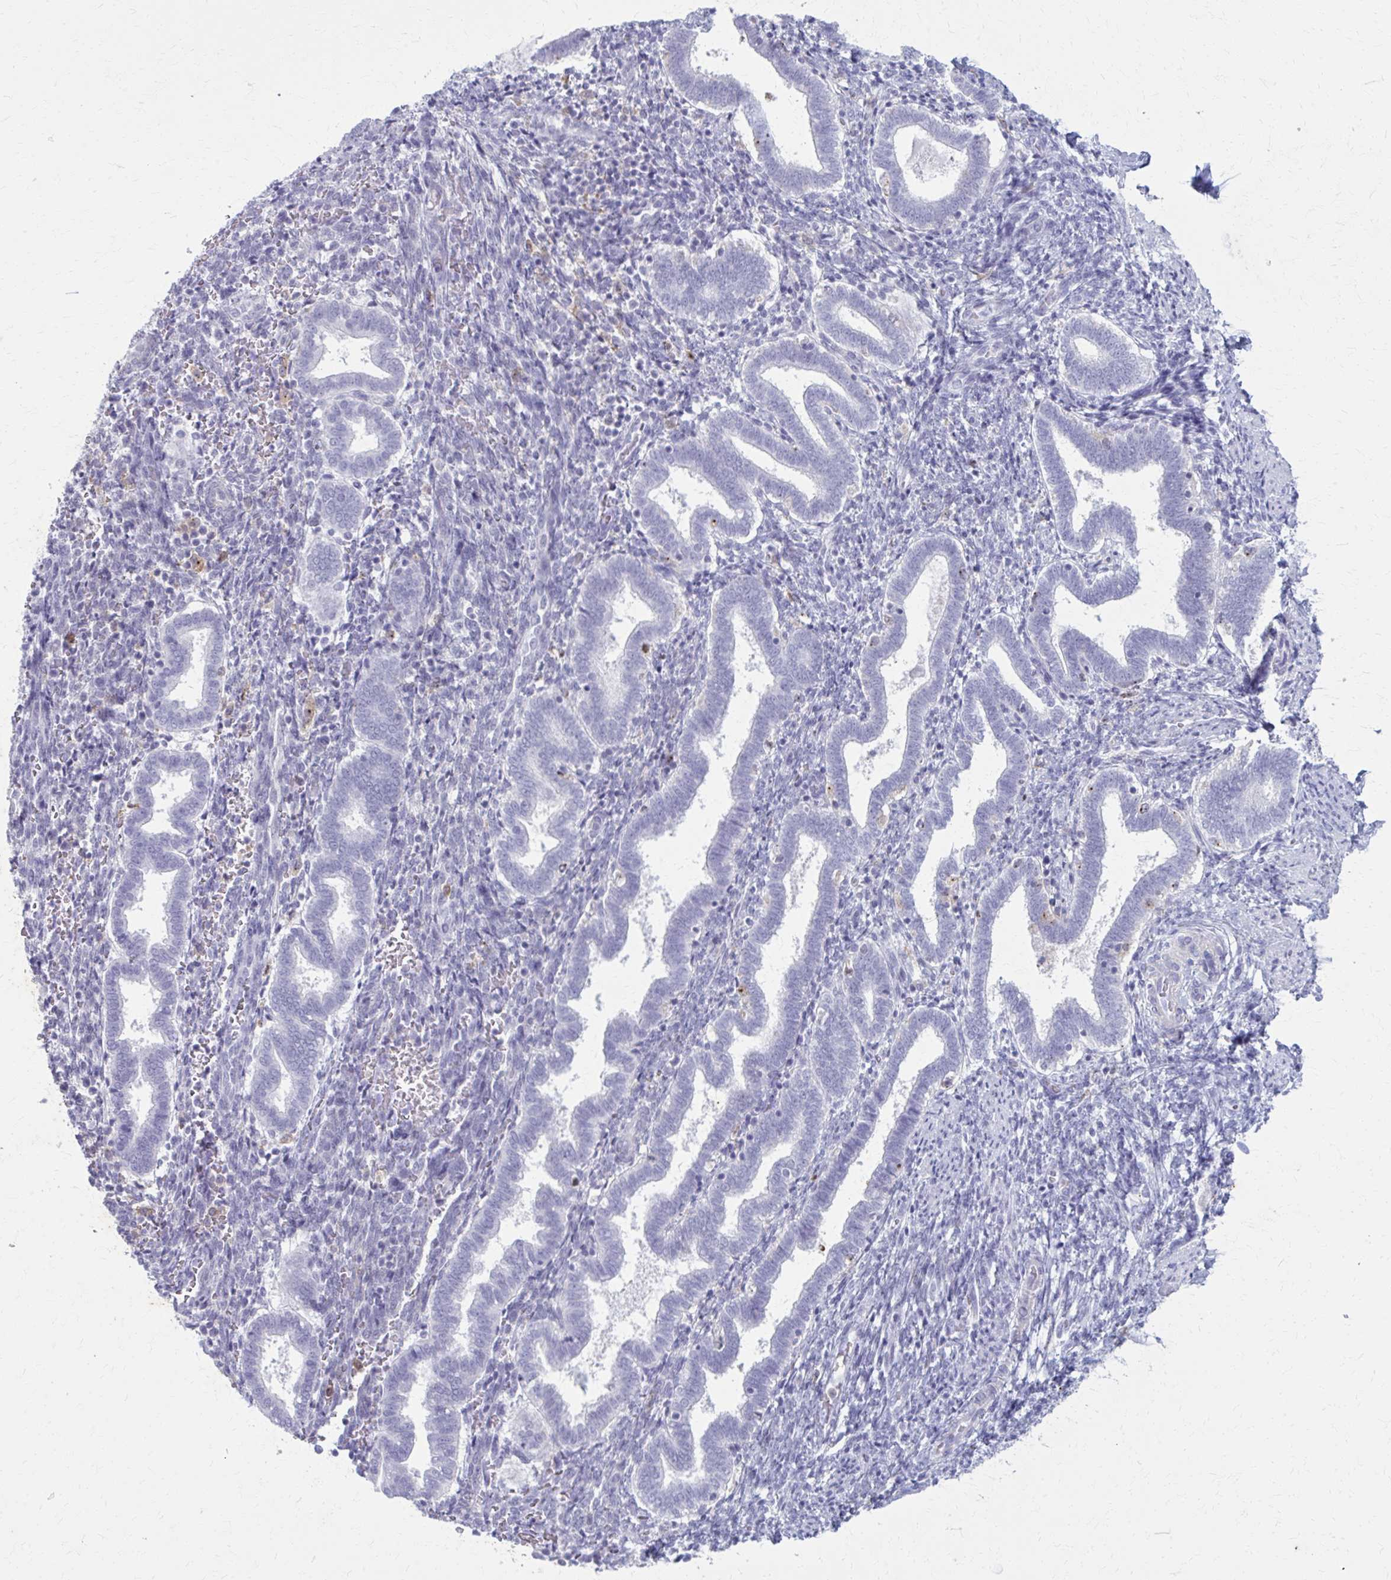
{"staining": {"intensity": "negative", "quantity": "none", "location": "none"}, "tissue": "endometrium", "cell_type": "Cells in endometrial stroma", "image_type": "normal", "snomed": [{"axis": "morphology", "description": "Normal tissue, NOS"}, {"axis": "topography", "description": "Endometrium"}], "caption": "Immunohistochemical staining of normal endometrium displays no significant positivity in cells in endometrial stroma.", "gene": "CARD9", "patient": {"sex": "female", "age": 34}}